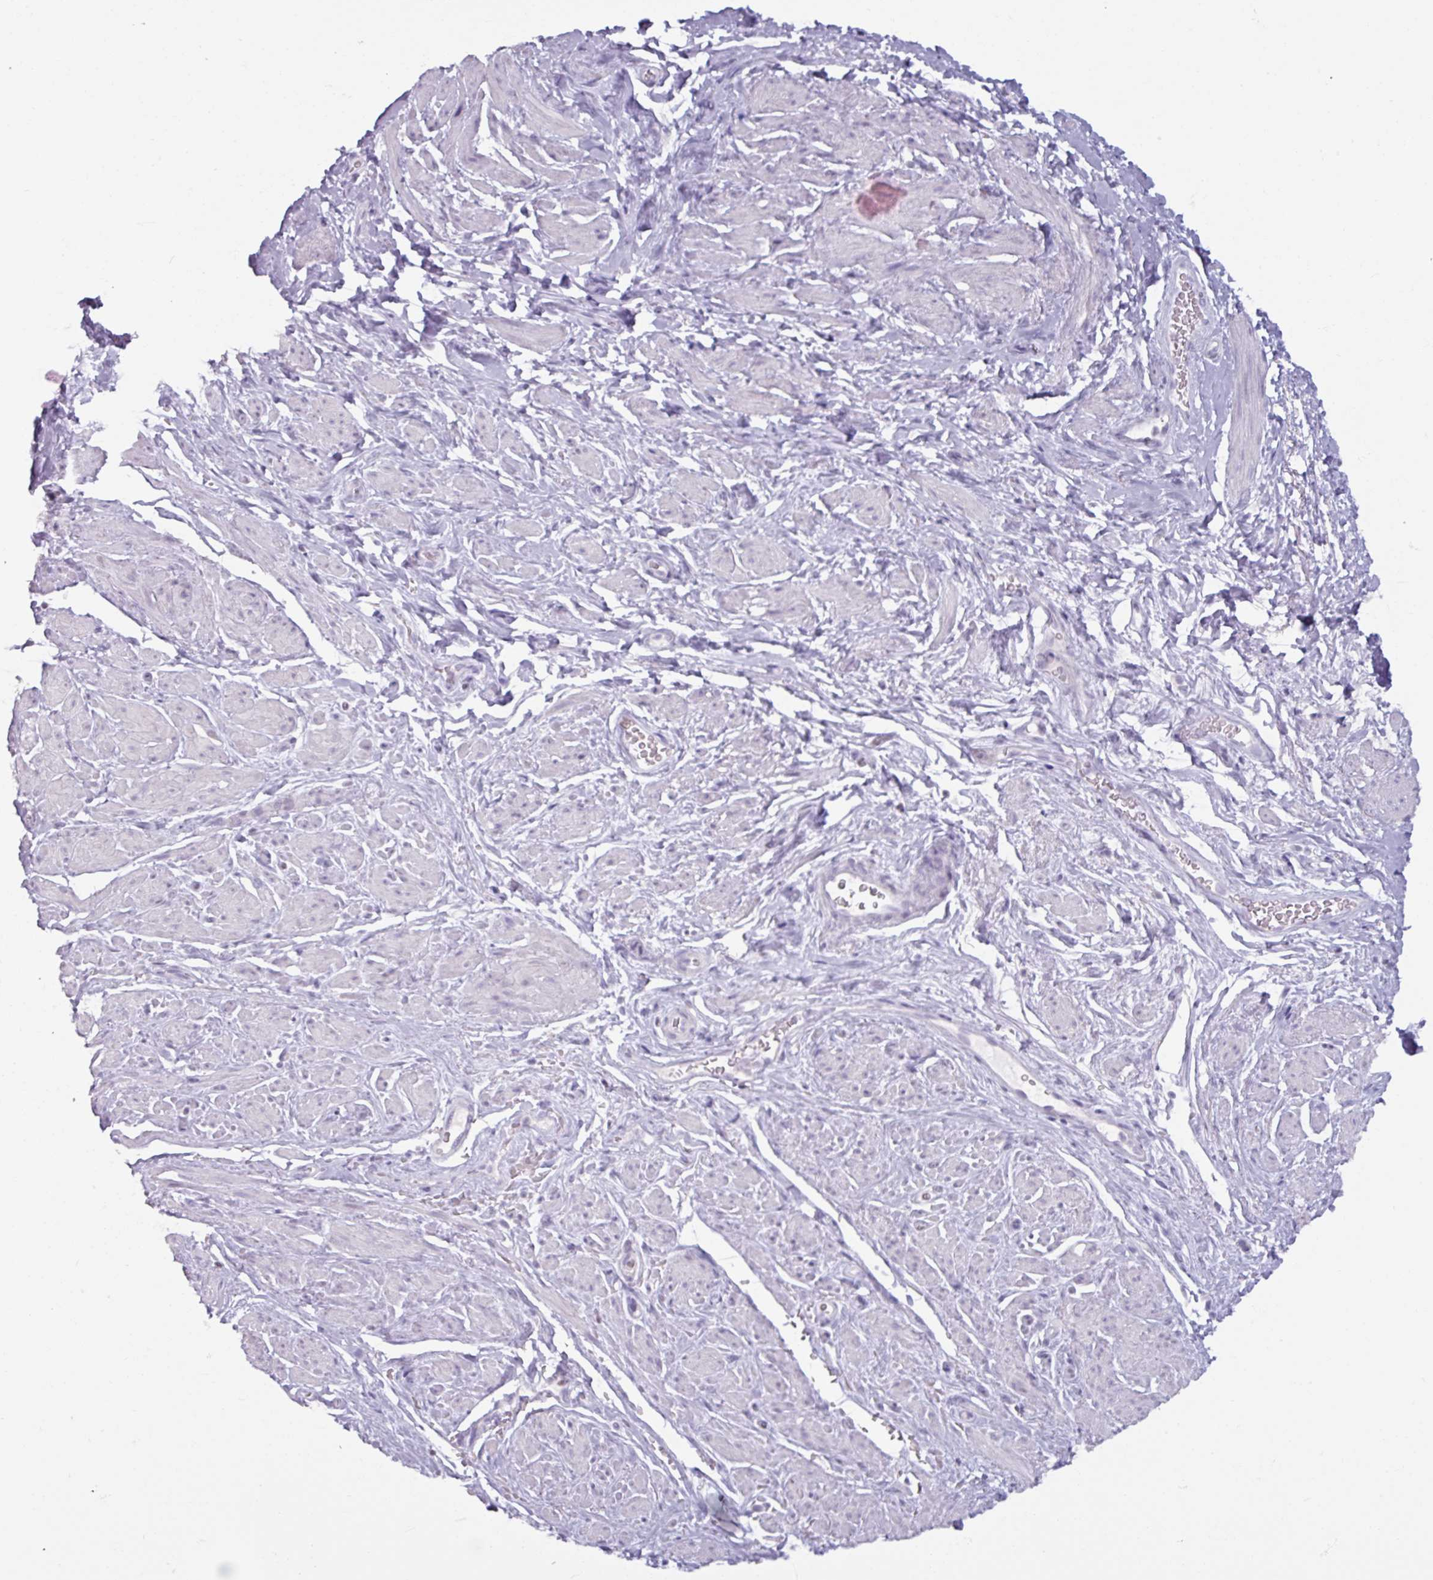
{"staining": {"intensity": "negative", "quantity": "none", "location": "none"}, "tissue": "smooth muscle", "cell_type": "Smooth muscle cells", "image_type": "normal", "snomed": [{"axis": "morphology", "description": "Normal tissue, NOS"}, {"axis": "topography", "description": "Smooth muscle"}, {"axis": "topography", "description": "Peripheral nerve tissue"}], "caption": "DAB (3,3'-diaminobenzidine) immunohistochemical staining of normal smooth muscle demonstrates no significant staining in smooth muscle cells. Brightfield microscopy of immunohistochemistry (IHC) stained with DAB (3,3'-diaminobenzidine) (brown) and hematoxylin (blue), captured at high magnification.", "gene": "ATAD2", "patient": {"sex": "male", "age": 69}}